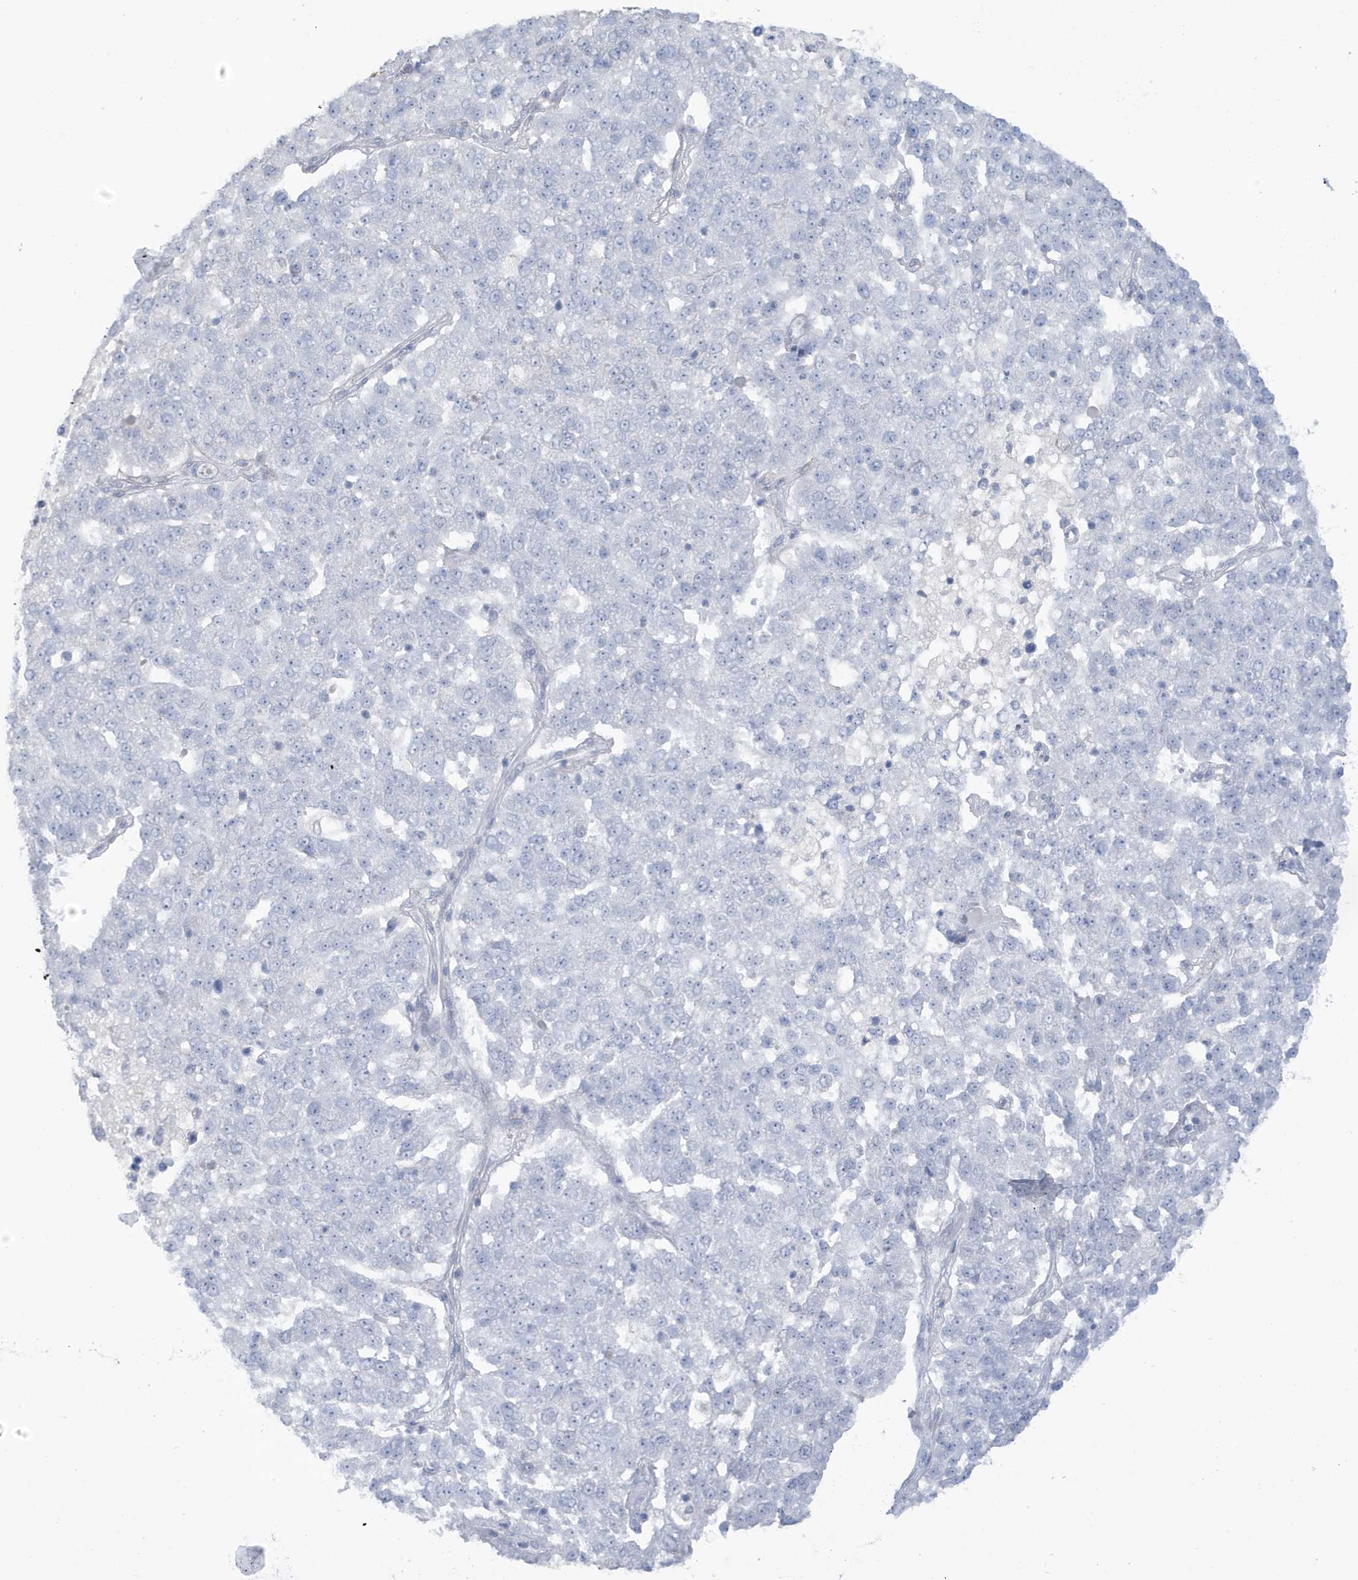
{"staining": {"intensity": "negative", "quantity": "none", "location": "none"}, "tissue": "pancreatic cancer", "cell_type": "Tumor cells", "image_type": "cancer", "snomed": [{"axis": "morphology", "description": "Adenocarcinoma, NOS"}, {"axis": "topography", "description": "Pancreas"}], "caption": "Immunohistochemical staining of human pancreatic adenocarcinoma reveals no significant expression in tumor cells. (Immunohistochemistry (ihc), brightfield microscopy, high magnification).", "gene": "PERM1", "patient": {"sex": "female", "age": 61}}